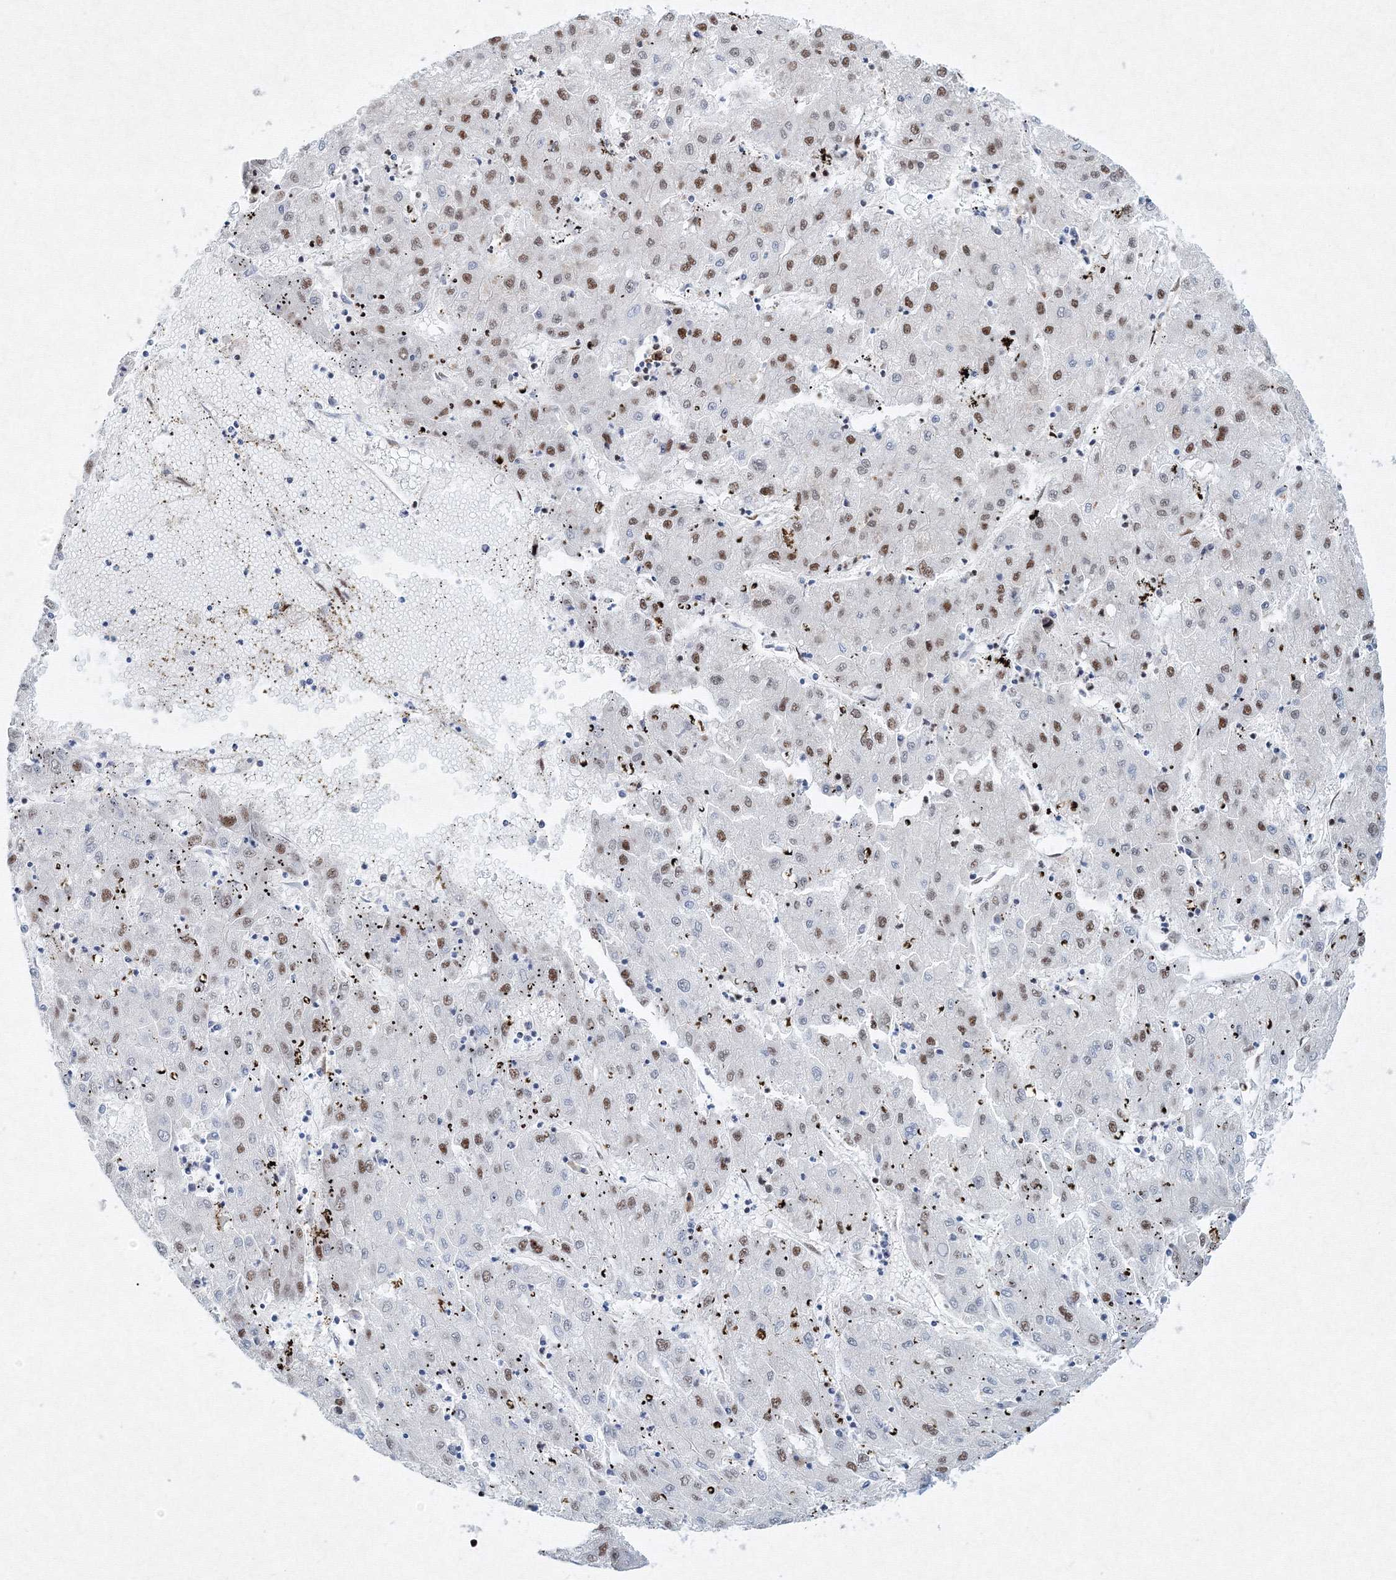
{"staining": {"intensity": "moderate", "quantity": "25%-75%", "location": "nuclear"}, "tissue": "liver cancer", "cell_type": "Tumor cells", "image_type": "cancer", "snomed": [{"axis": "morphology", "description": "Carcinoma, Hepatocellular, NOS"}, {"axis": "topography", "description": "Liver"}], "caption": "The photomicrograph exhibits staining of liver cancer (hepatocellular carcinoma), revealing moderate nuclear protein positivity (brown color) within tumor cells.", "gene": "SNRPC", "patient": {"sex": "male", "age": 72}}